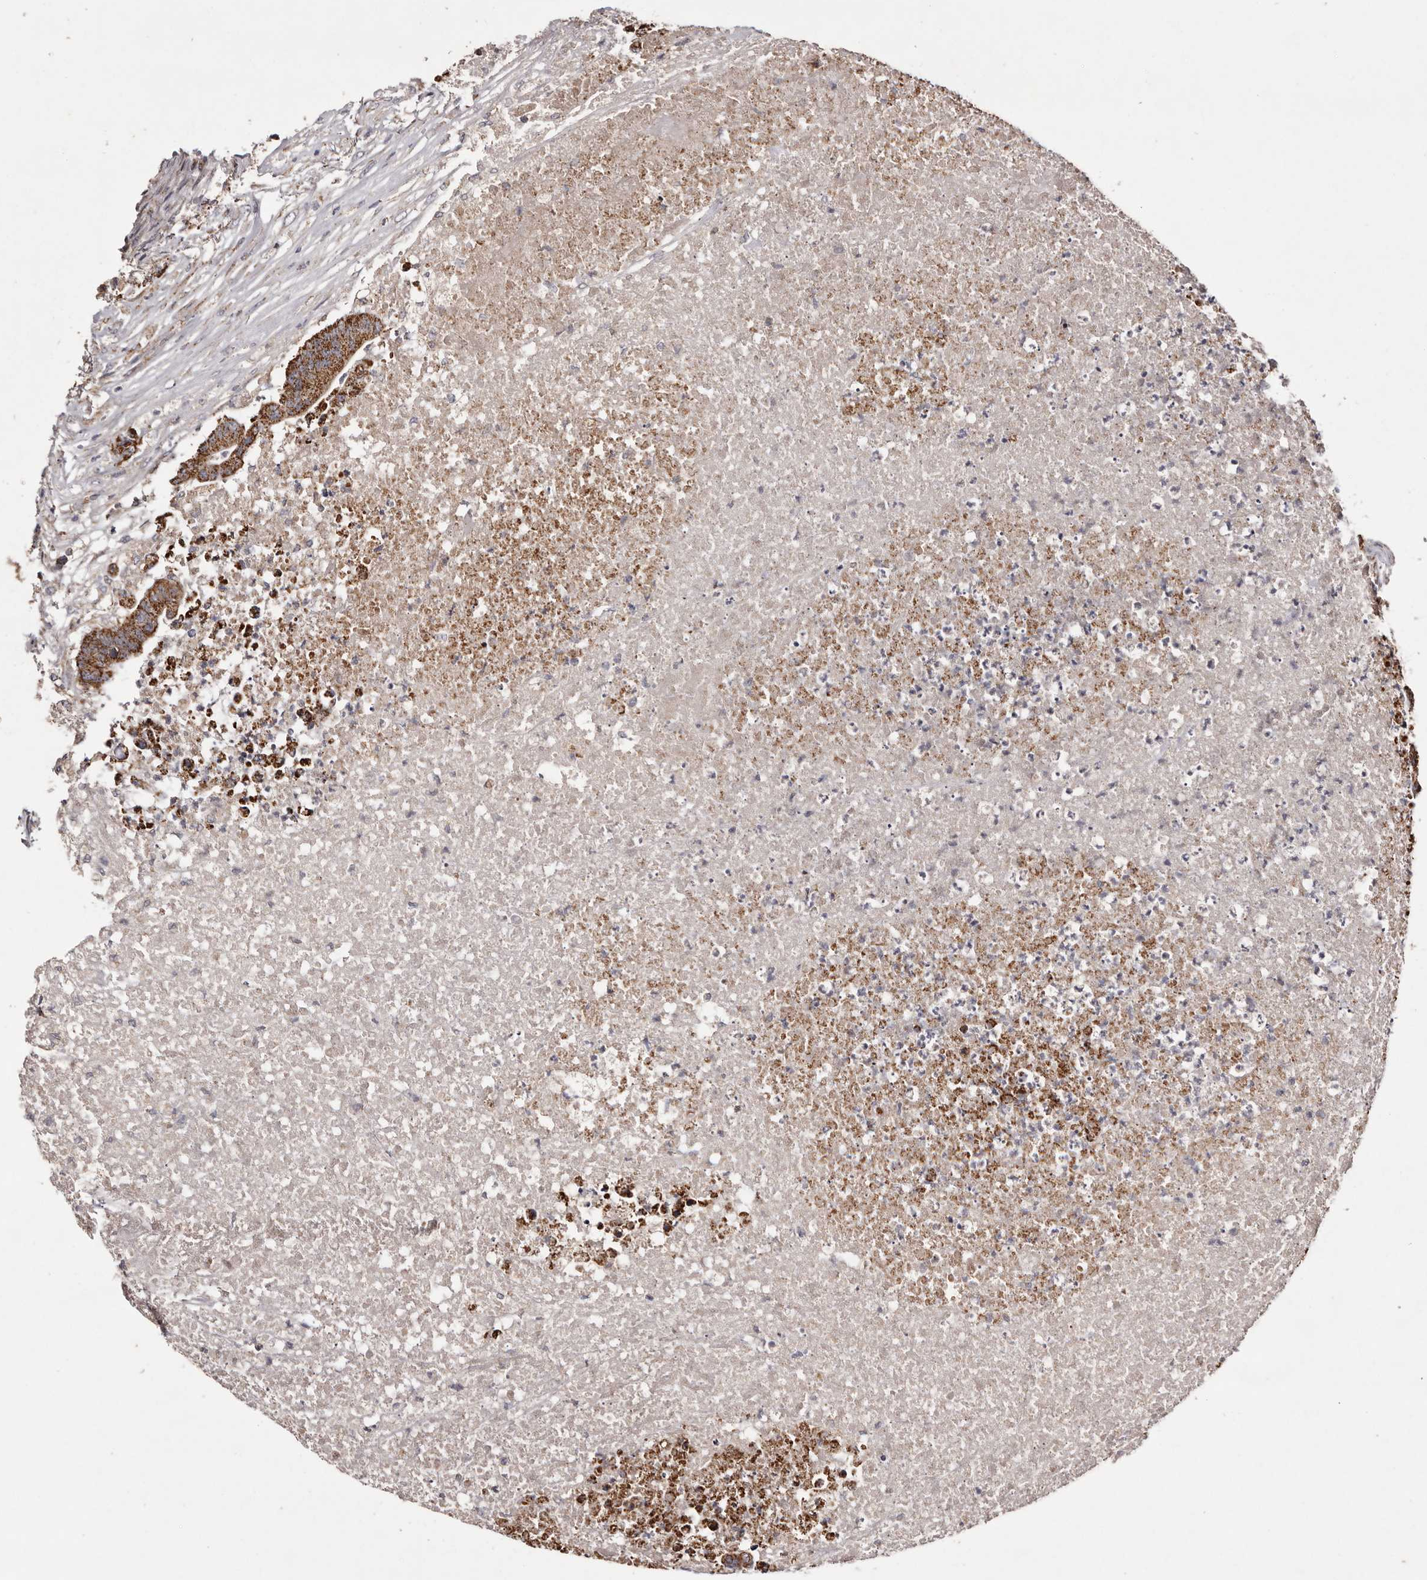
{"staining": {"intensity": "strong", "quantity": ">75%", "location": "cytoplasmic/membranous"}, "tissue": "colorectal cancer", "cell_type": "Tumor cells", "image_type": "cancer", "snomed": [{"axis": "morphology", "description": "Adenocarcinoma, NOS"}, {"axis": "topography", "description": "Colon"}], "caption": "Immunohistochemistry of adenocarcinoma (colorectal) displays high levels of strong cytoplasmic/membranous expression in approximately >75% of tumor cells. (DAB (3,3'-diaminobenzidine) = brown stain, brightfield microscopy at high magnification).", "gene": "CPLANE2", "patient": {"sex": "female", "age": 84}}